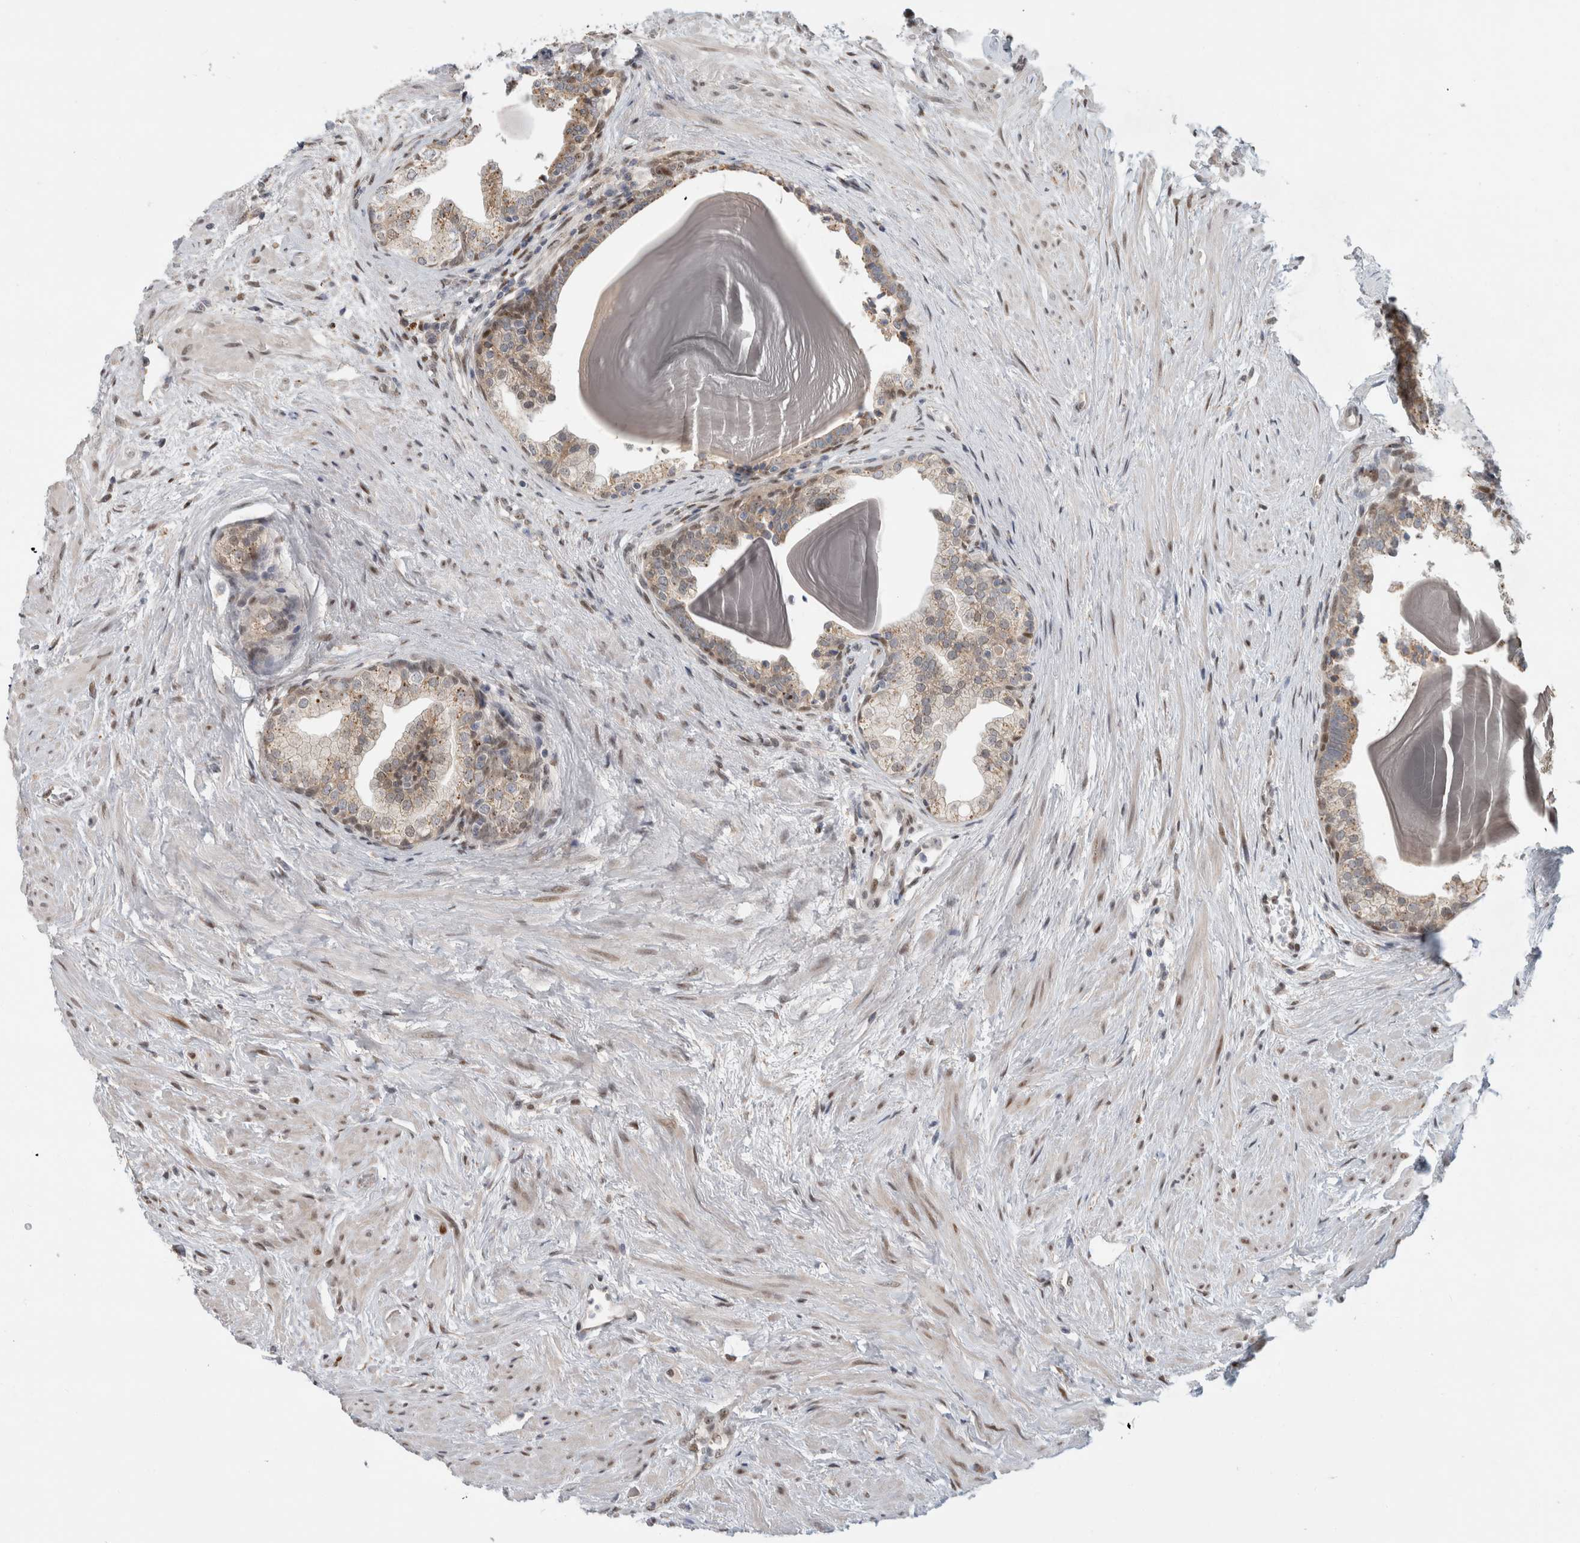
{"staining": {"intensity": "moderate", "quantity": "<25%", "location": "cytoplasmic/membranous,nuclear"}, "tissue": "prostate", "cell_type": "Glandular cells", "image_type": "normal", "snomed": [{"axis": "morphology", "description": "Normal tissue, NOS"}, {"axis": "topography", "description": "Prostate"}], "caption": "A low amount of moderate cytoplasmic/membranous,nuclear positivity is appreciated in approximately <25% of glandular cells in benign prostate.", "gene": "NAB2", "patient": {"sex": "male", "age": 48}}